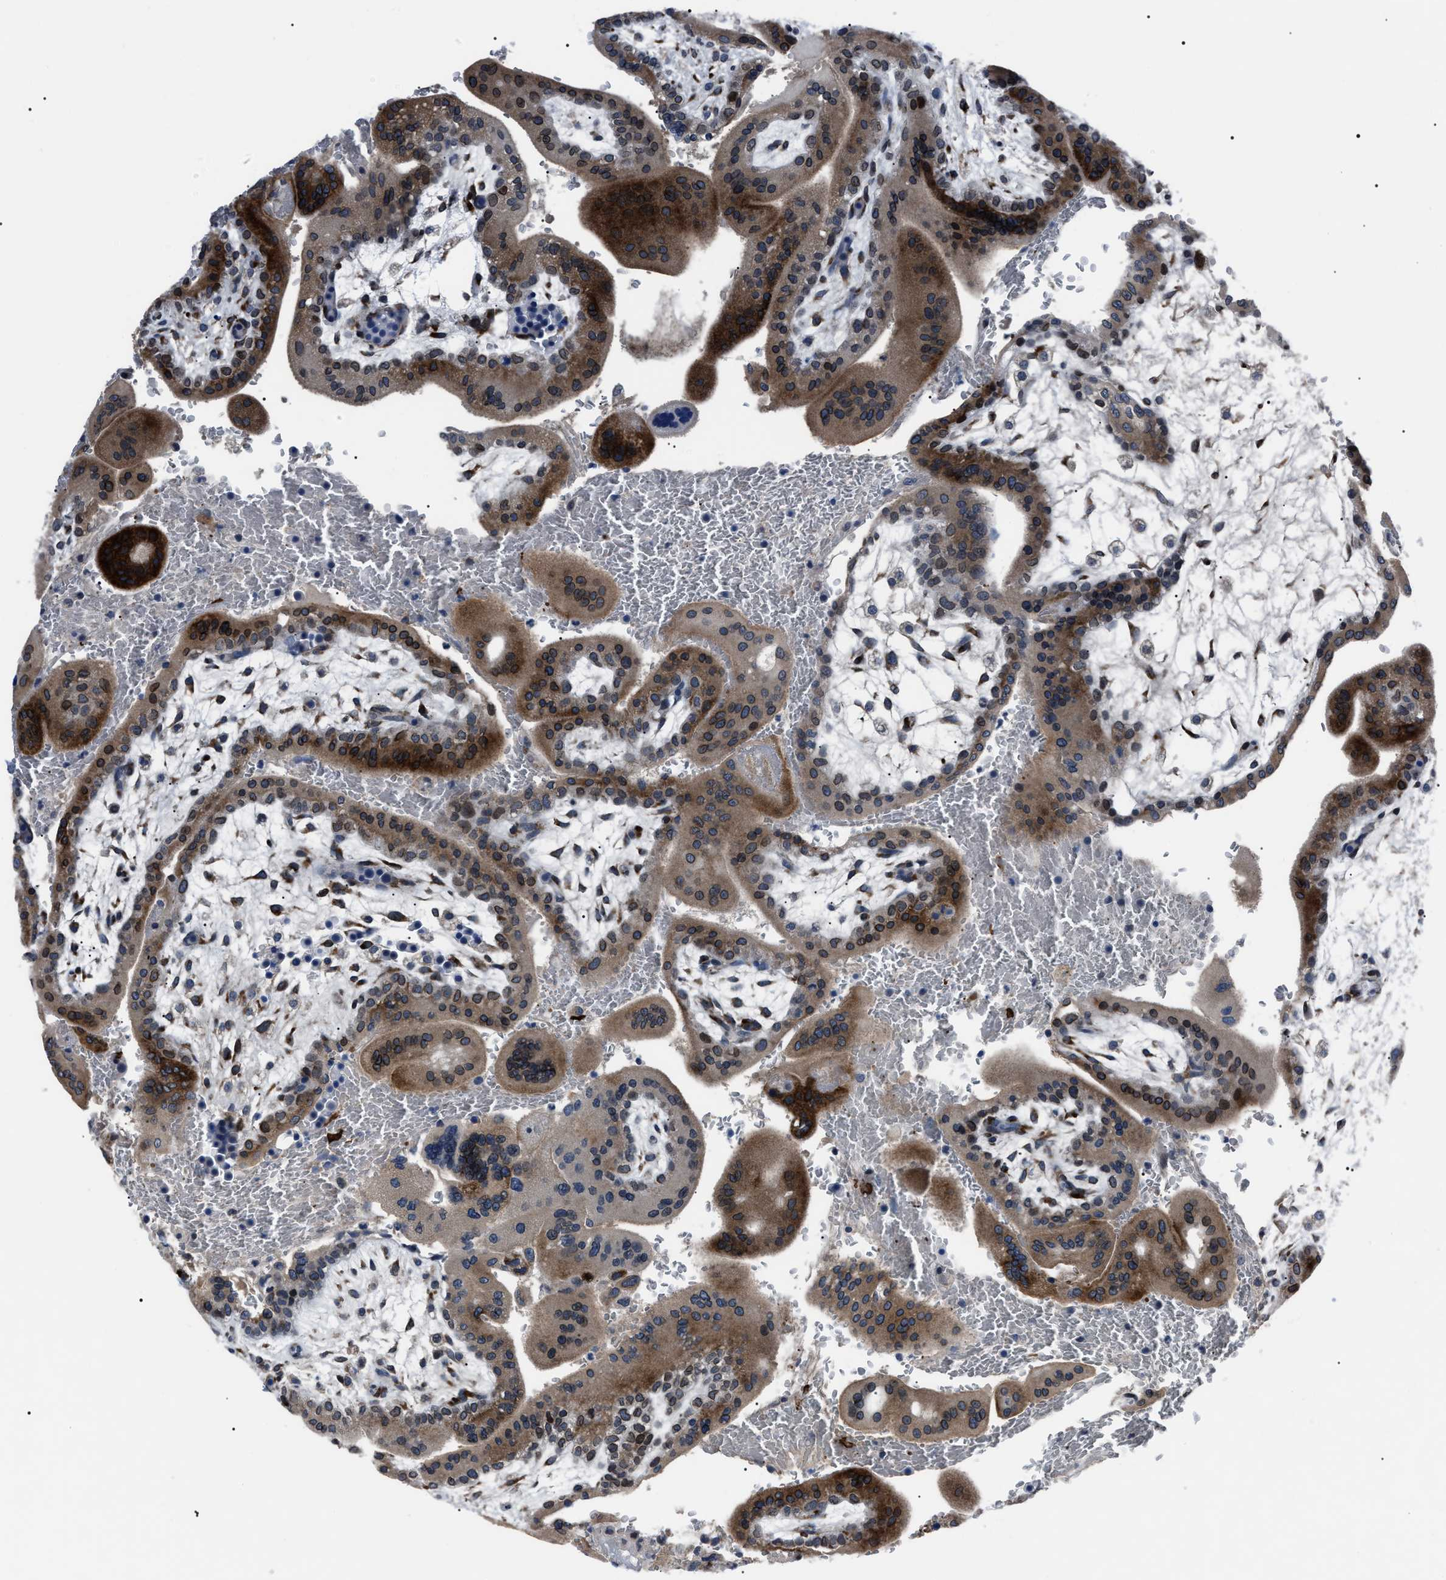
{"staining": {"intensity": "strong", "quantity": ">75%", "location": "cytoplasmic/membranous"}, "tissue": "placenta", "cell_type": "Decidual cells", "image_type": "normal", "snomed": [{"axis": "morphology", "description": "Normal tissue, NOS"}, {"axis": "topography", "description": "Placenta"}], "caption": "Immunohistochemical staining of benign placenta displays strong cytoplasmic/membranous protein expression in about >75% of decidual cells. (DAB (3,3'-diaminobenzidine) = brown stain, brightfield microscopy at high magnification).", "gene": "LRRC14", "patient": {"sex": "female", "age": 35}}